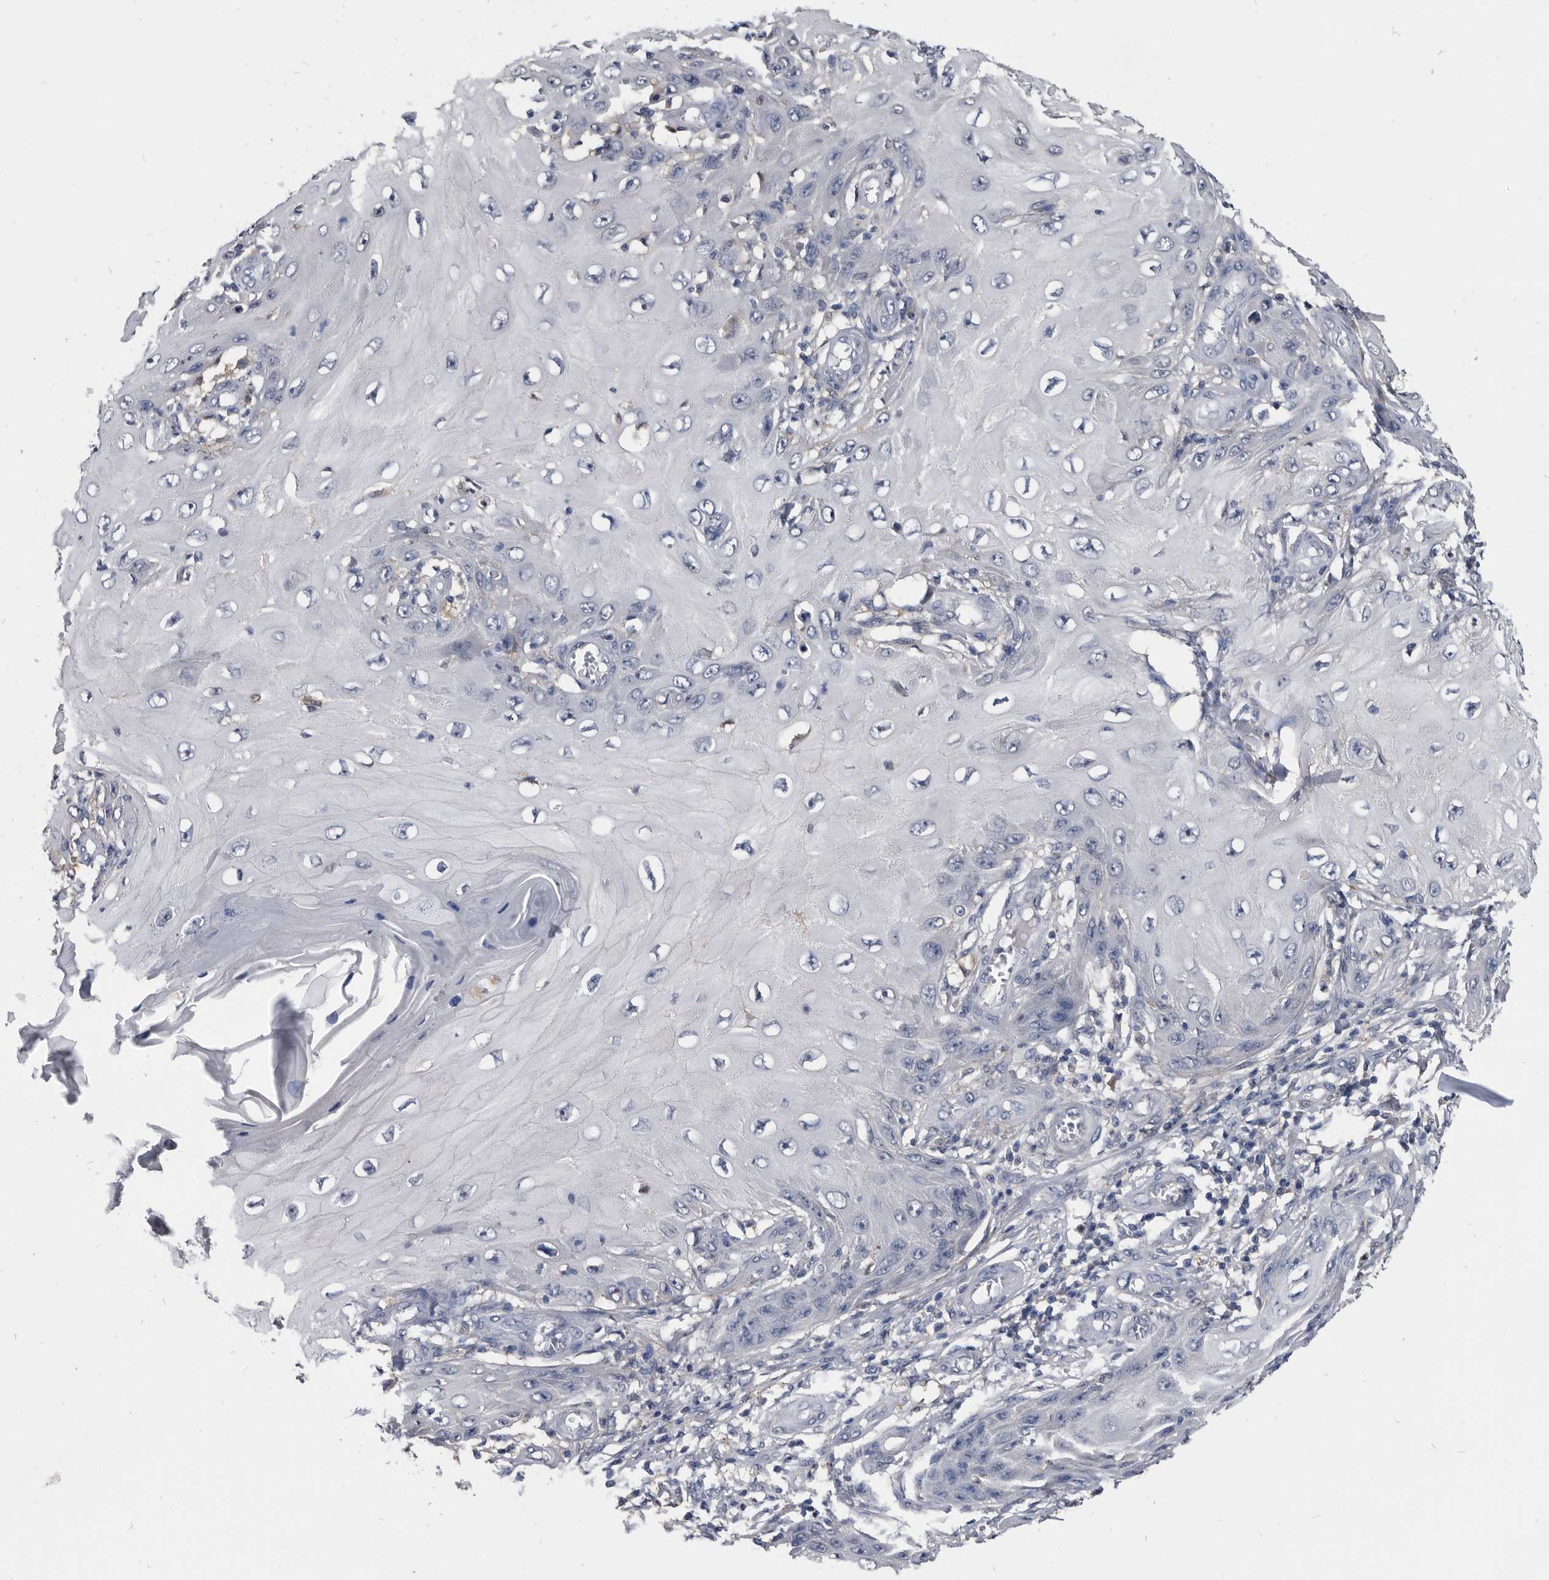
{"staining": {"intensity": "negative", "quantity": "none", "location": "none"}, "tissue": "skin cancer", "cell_type": "Tumor cells", "image_type": "cancer", "snomed": [{"axis": "morphology", "description": "Squamous cell carcinoma, NOS"}, {"axis": "topography", "description": "Skin"}], "caption": "High power microscopy histopathology image of an IHC histopathology image of skin squamous cell carcinoma, revealing no significant positivity in tumor cells.", "gene": "PDXK", "patient": {"sex": "female", "age": 73}}